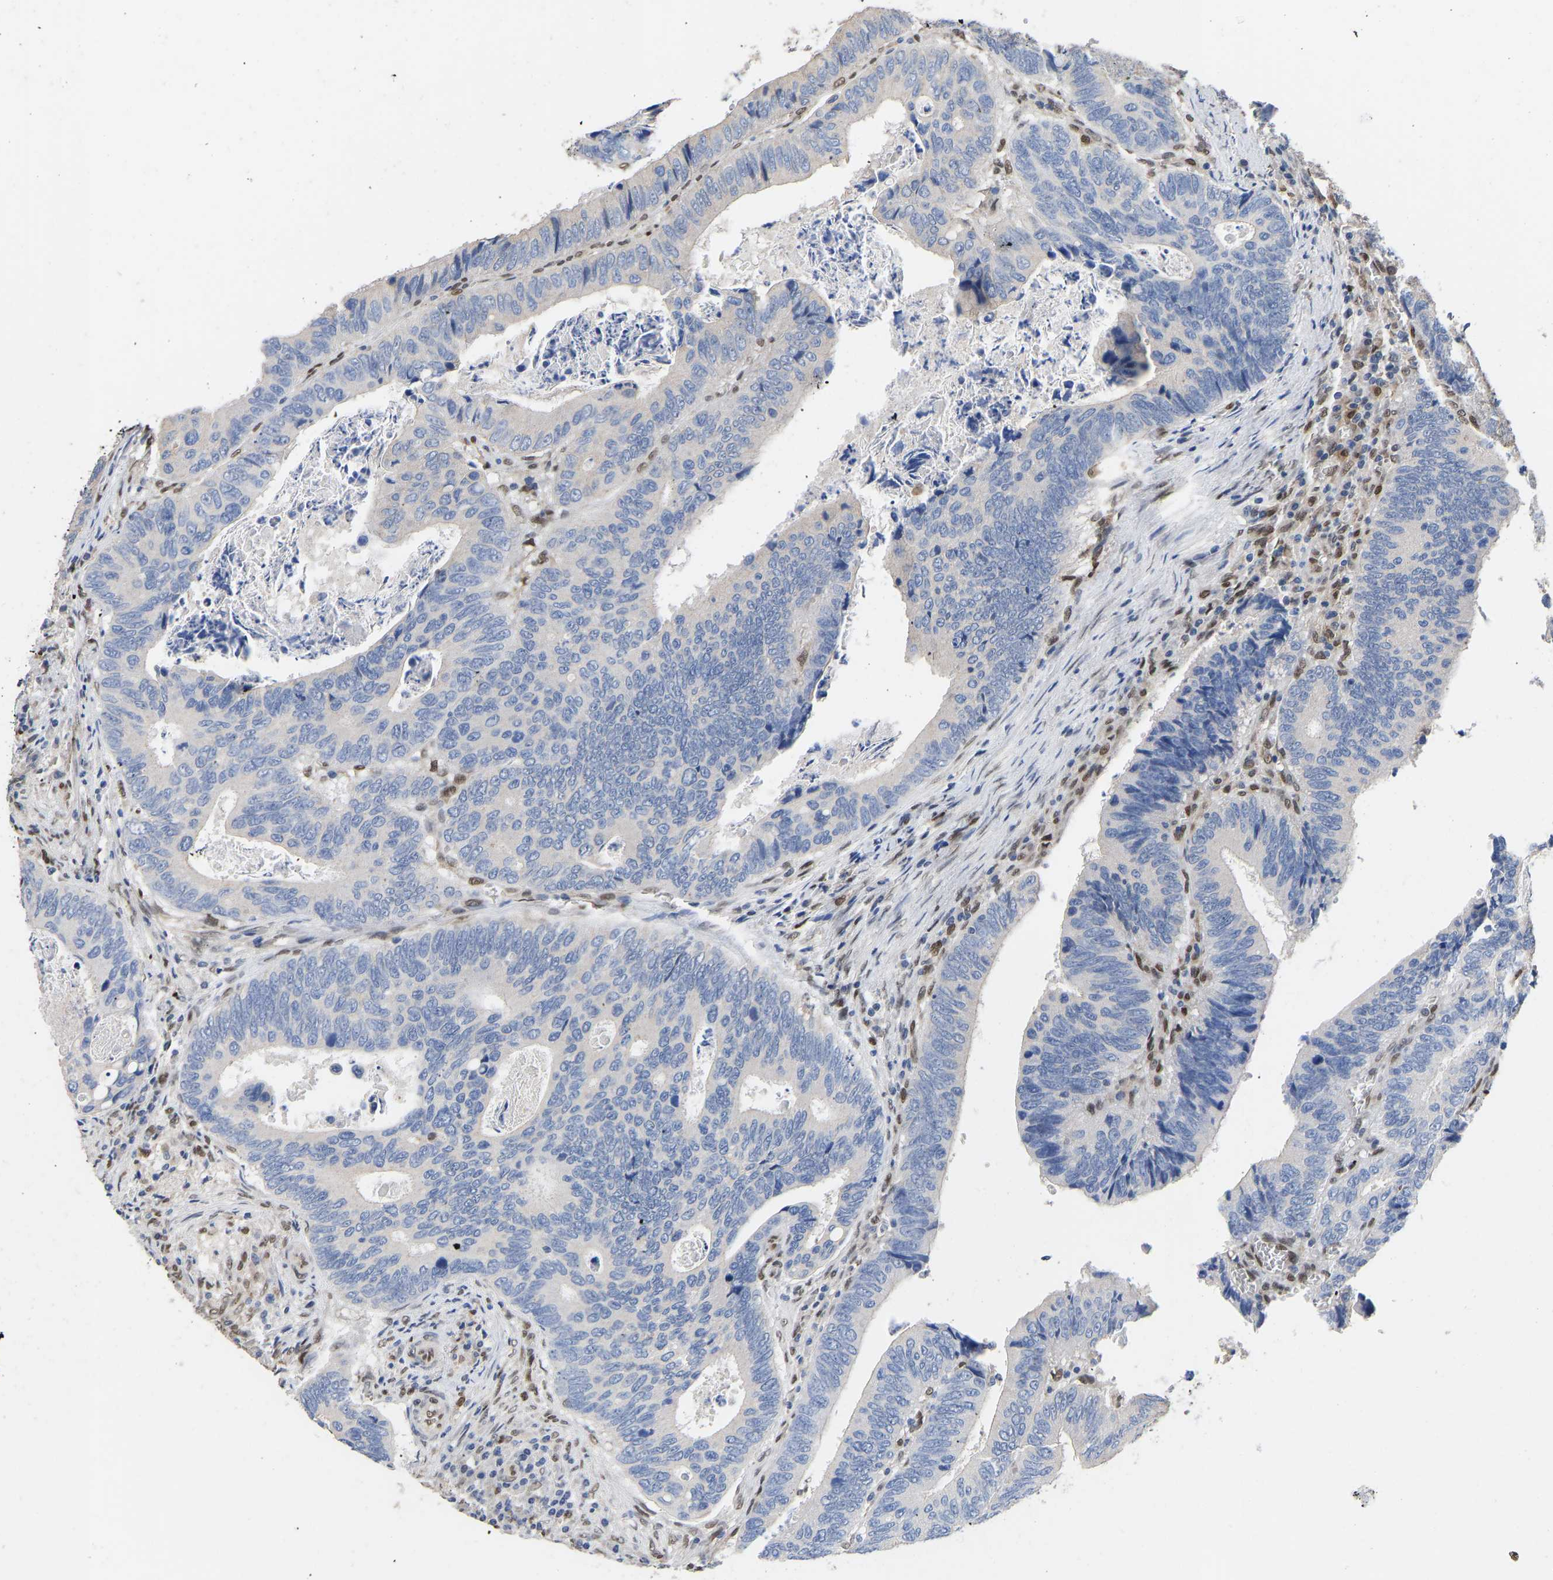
{"staining": {"intensity": "negative", "quantity": "none", "location": "none"}, "tissue": "colorectal cancer", "cell_type": "Tumor cells", "image_type": "cancer", "snomed": [{"axis": "morphology", "description": "Inflammation, NOS"}, {"axis": "morphology", "description": "Adenocarcinoma, NOS"}, {"axis": "topography", "description": "Colon"}], "caption": "This is a histopathology image of IHC staining of adenocarcinoma (colorectal), which shows no positivity in tumor cells. The staining is performed using DAB brown chromogen with nuclei counter-stained in using hematoxylin.", "gene": "QKI", "patient": {"sex": "male", "age": 72}}